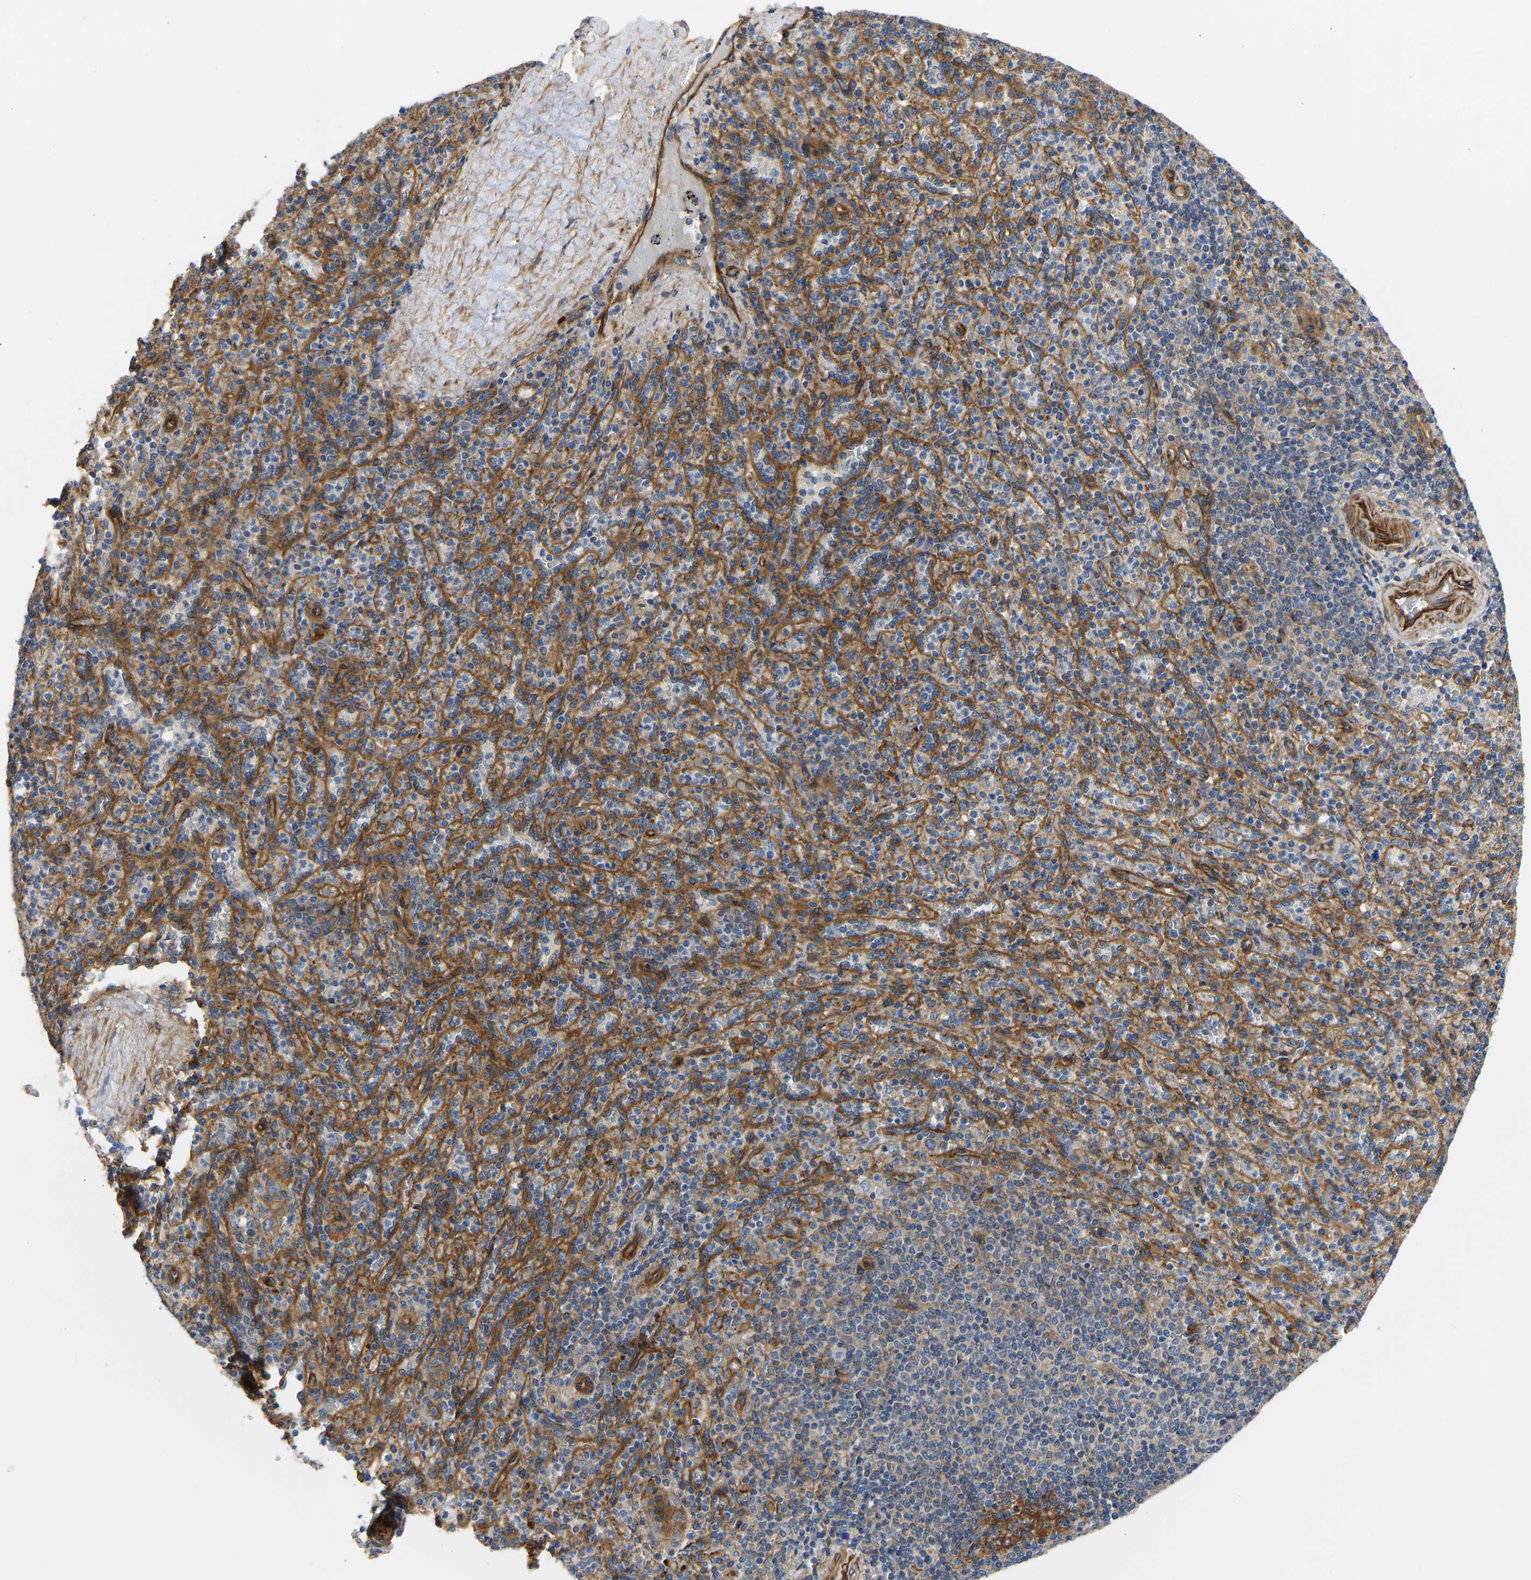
{"staining": {"intensity": "moderate", "quantity": "<25%", "location": "cytoplasmic/membranous"}, "tissue": "spleen", "cell_type": "Cells in red pulp", "image_type": "normal", "snomed": [{"axis": "morphology", "description": "Normal tissue, NOS"}, {"axis": "topography", "description": "Spleen"}], "caption": "The histopathology image demonstrates immunohistochemical staining of benign spleen. There is moderate cytoplasmic/membranous expression is identified in about <25% of cells in red pulp. Nuclei are stained in blue.", "gene": "MYO1C", "patient": {"sex": "male", "age": 36}}